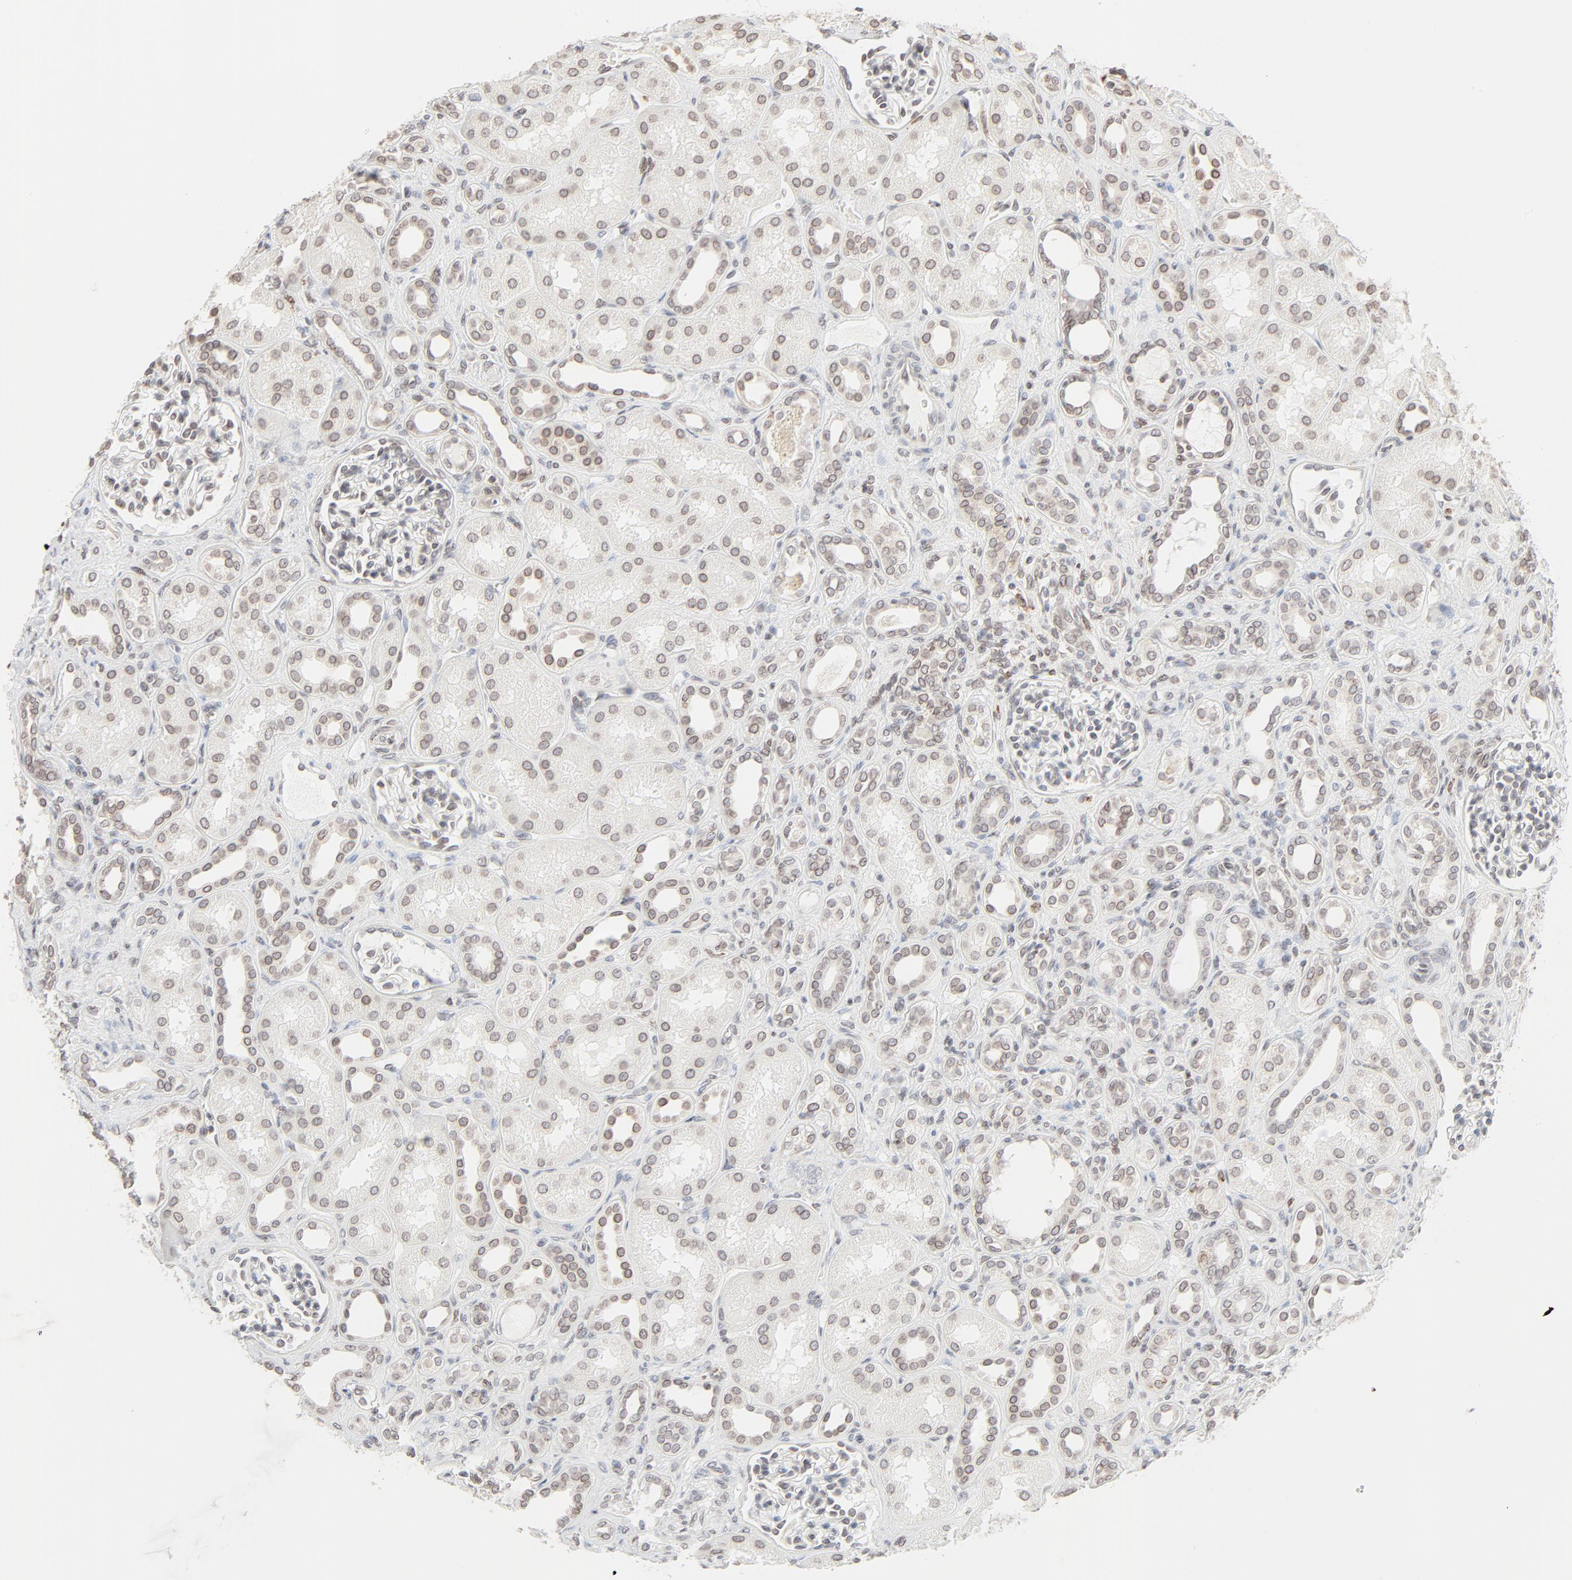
{"staining": {"intensity": "moderate", "quantity": "25%-75%", "location": "cytoplasmic/membranous,nuclear"}, "tissue": "kidney", "cell_type": "Cells in glomeruli", "image_type": "normal", "snomed": [{"axis": "morphology", "description": "Normal tissue, NOS"}, {"axis": "topography", "description": "Kidney"}], "caption": "IHC (DAB (3,3'-diaminobenzidine)) staining of normal human kidney exhibits moderate cytoplasmic/membranous,nuclear protein staining in about 25%-75% of cells in glomeruli.", "gene": "MAD1L1", "patient": {"sex": "male", "age": 7}}